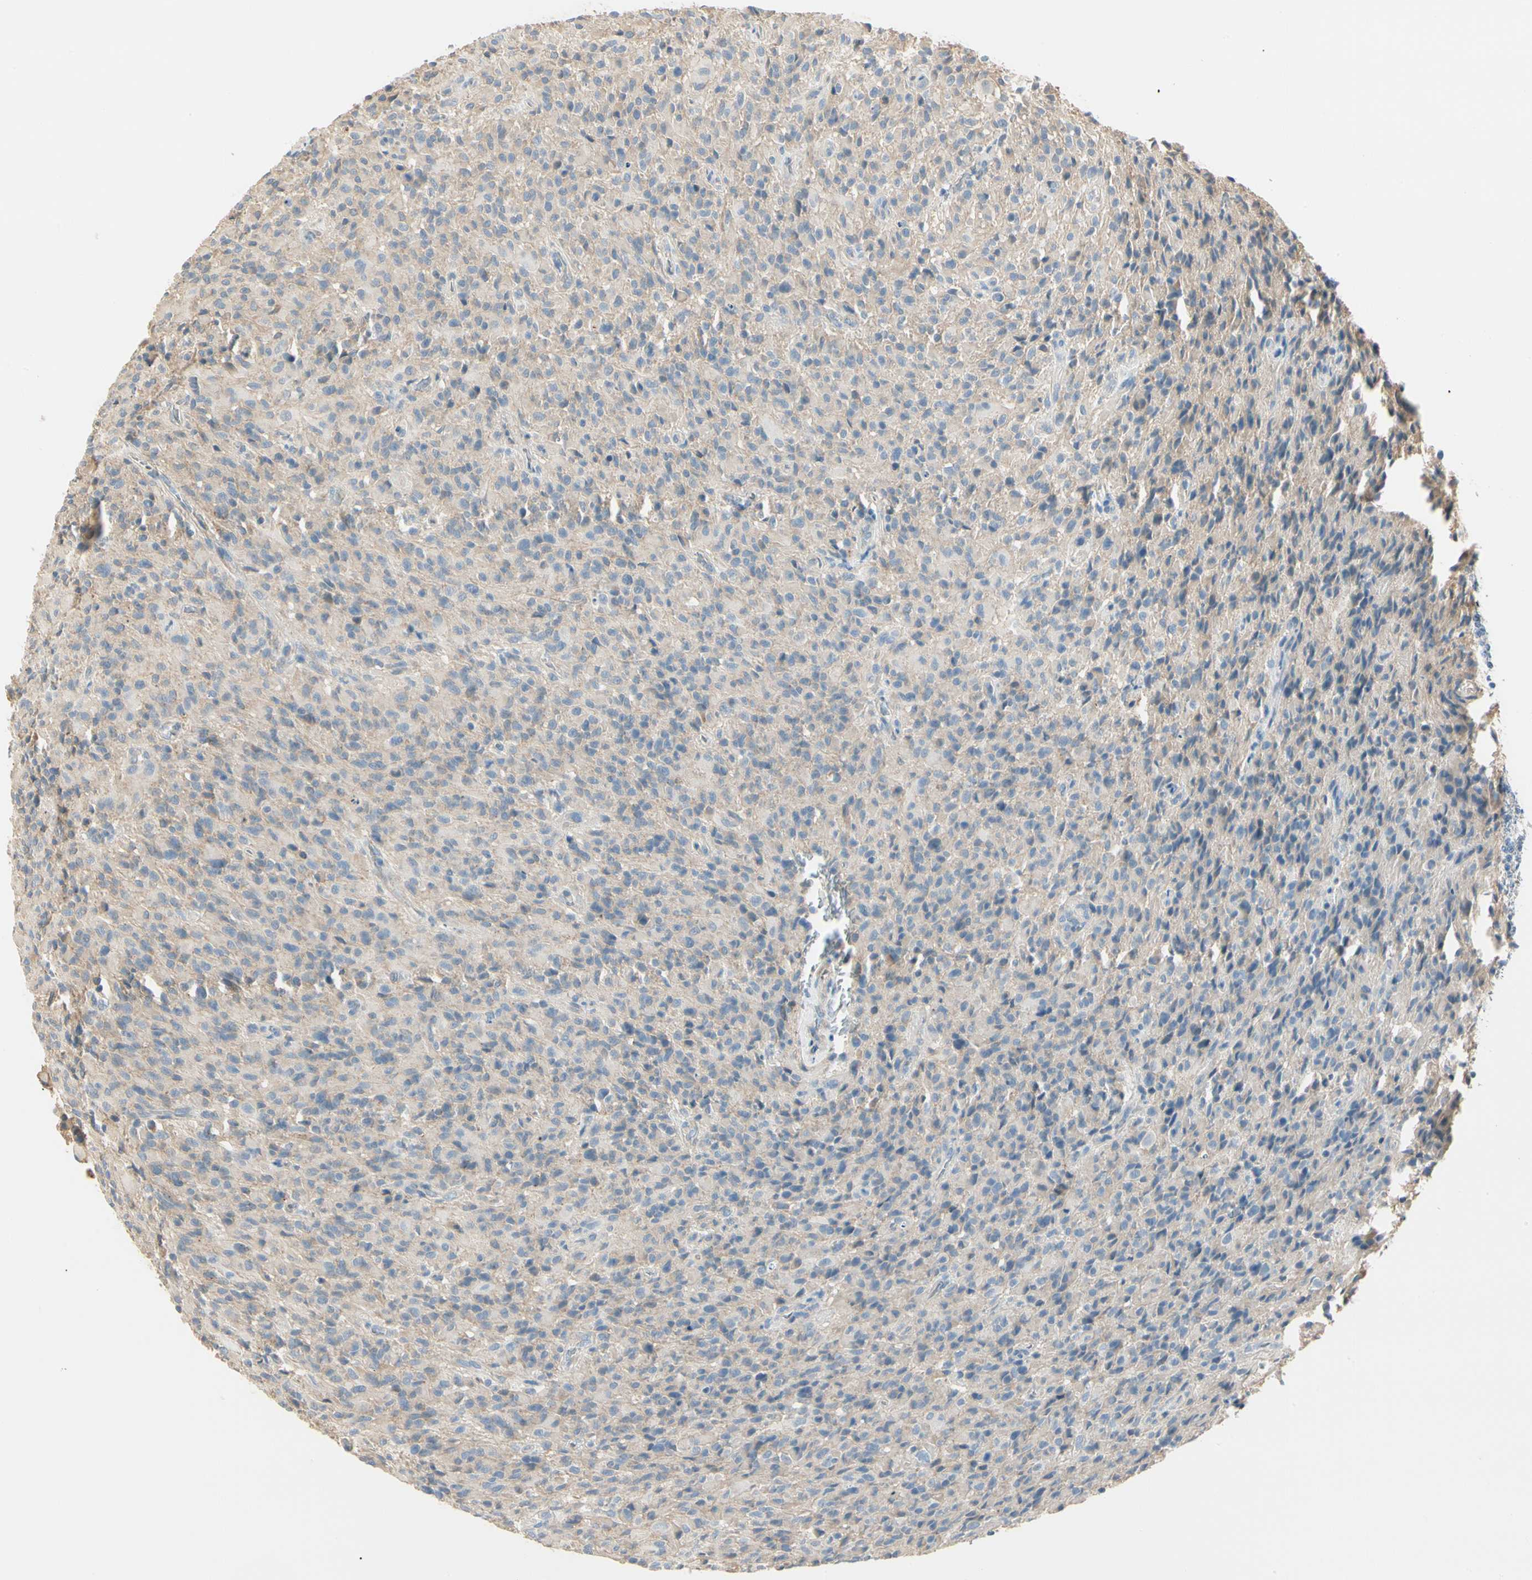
{"staining": {"intensity": "negative", "quantity": "none", "location": "none"}, "tissue": "glioma", "cell_type": "Tumor cells", "image_type": "cancer", "snomed": [{"axis": "morphology", "description": "Glioma, malignant, High grade"}, {"axis": "topography", "description": "Brain"}], "caption": "Immunohistochemistry photomicrograph of human glioma stained for a protein (brown), which displays no positivity in tumor cells.", "gene": "DUSP12", "patient": {"sex": "male", "age": 71}}